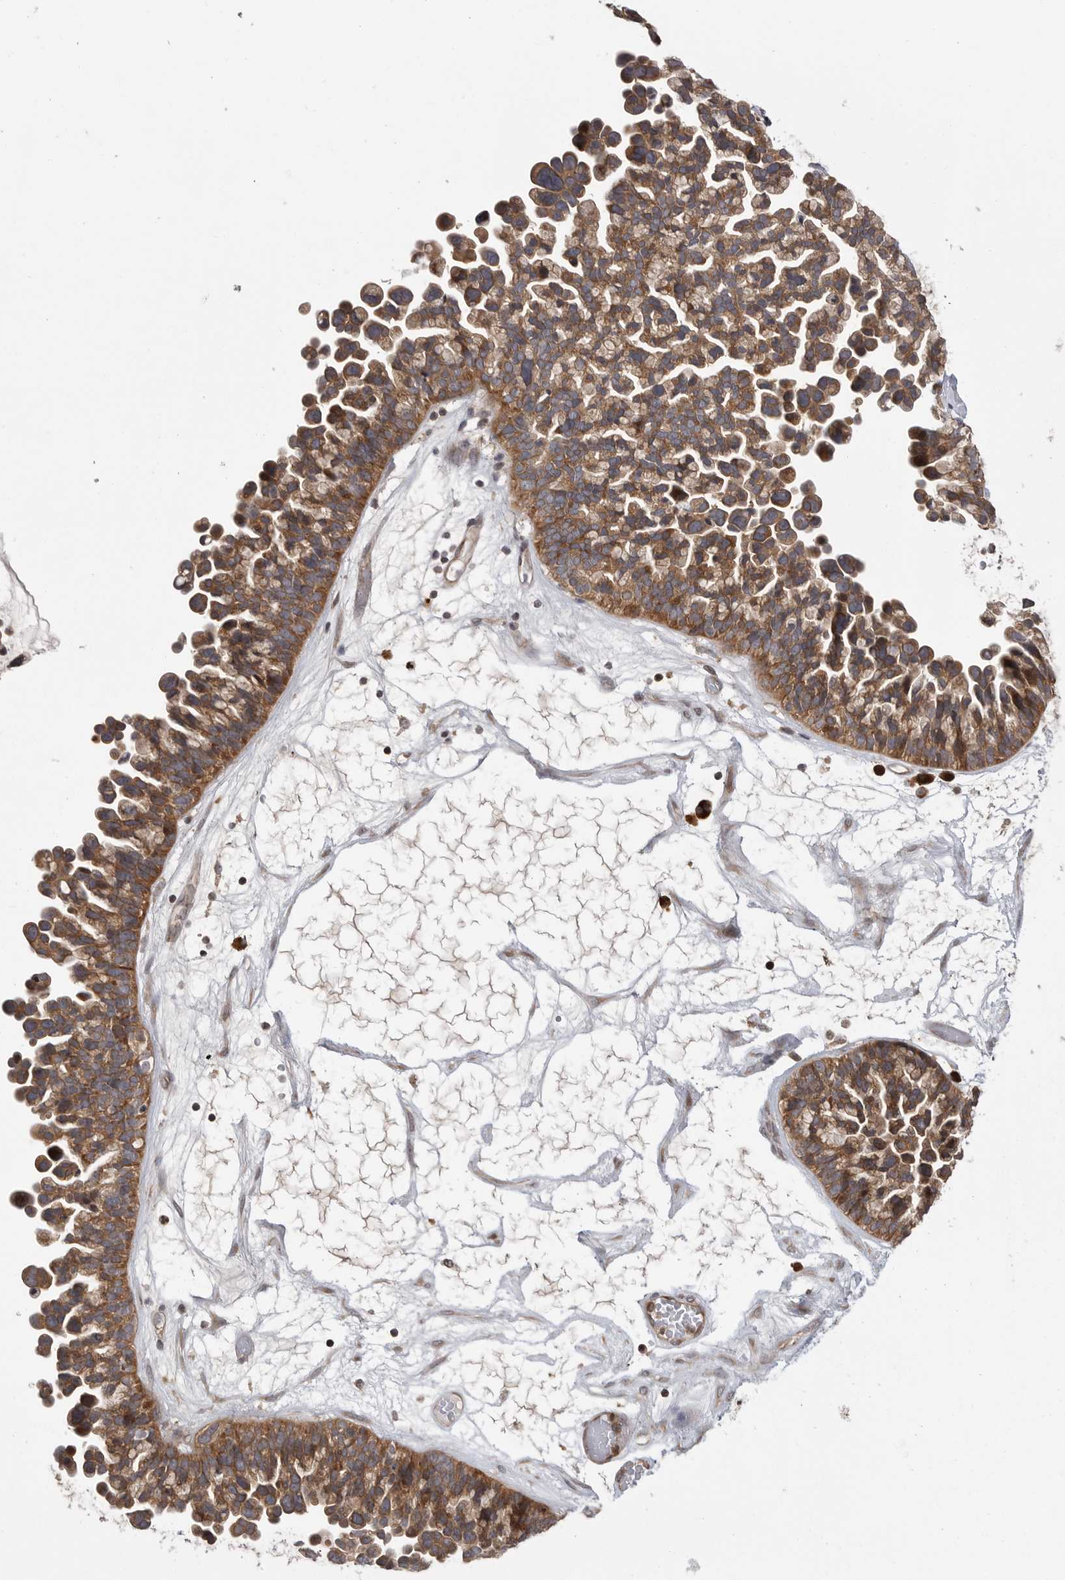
{"staining": {"intensity": "moderate", "quantity": ">75%", "location": "cytoplasmic/membranous"}, "tissue": "ovarian cancer", "cell_type": "Tumor cells", "image_type": "cancer", "snomed": [{"axis": "morphology", "description": "Cystadenocarcinoma, serous, NOS"}, {"axis": "topography", "description": "Ovary"}], "caption": "Immunohistochemistry (IHC) (DAB) staining of human ovarian cancer (serous cystadenocarcinoma) demonstrates moderate cytoplasmic/membranous protein staining in about >75% of tumor cells.", "gene": "OXR1", "patient": {"sex": "female", "age": 56}}